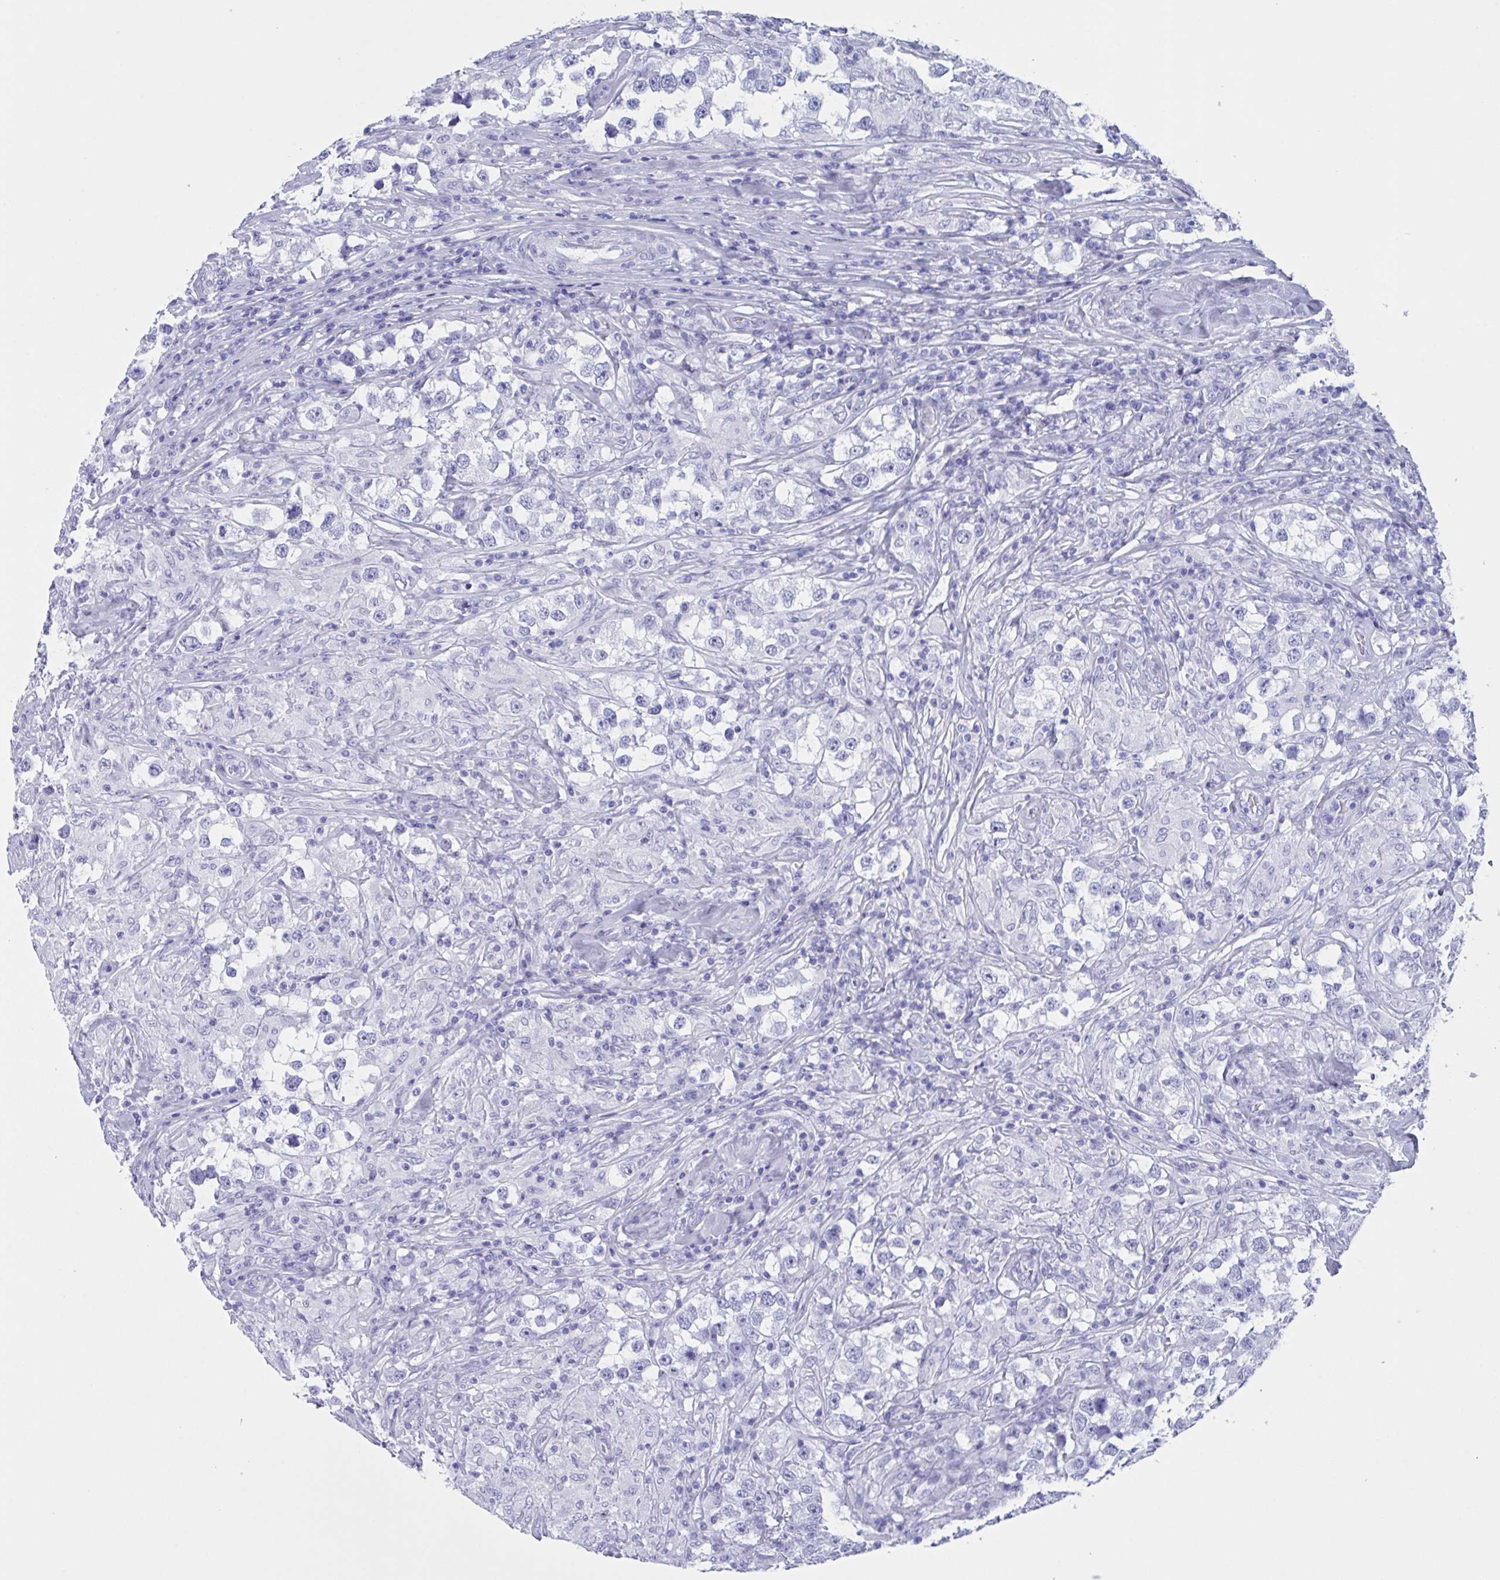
{"staining": {"intensity": "negative", "quantity": "none", "location": "none"}, "tissue": "testis cancer", "cell_type": "Tumor cells", "image_type": "cancer", "snomed": [{"axis": "morphology", "description": "Seminoma, NOS"}, {"axis": "topography", "description": "Testis"}], "caption": "Immunohistochemistry photomicrograph of neoplastic tissue: human testis cancer stained with DAB (3,3'-diaminobenzidine) shows no significant protein positivity in tumor cells. (Brightfield microscopy of DAB (3,3'-diaminobenzidine) IHC at high magnification).", "gene": "ZNF850", "patient": {"sex": "male", "age": 46}}